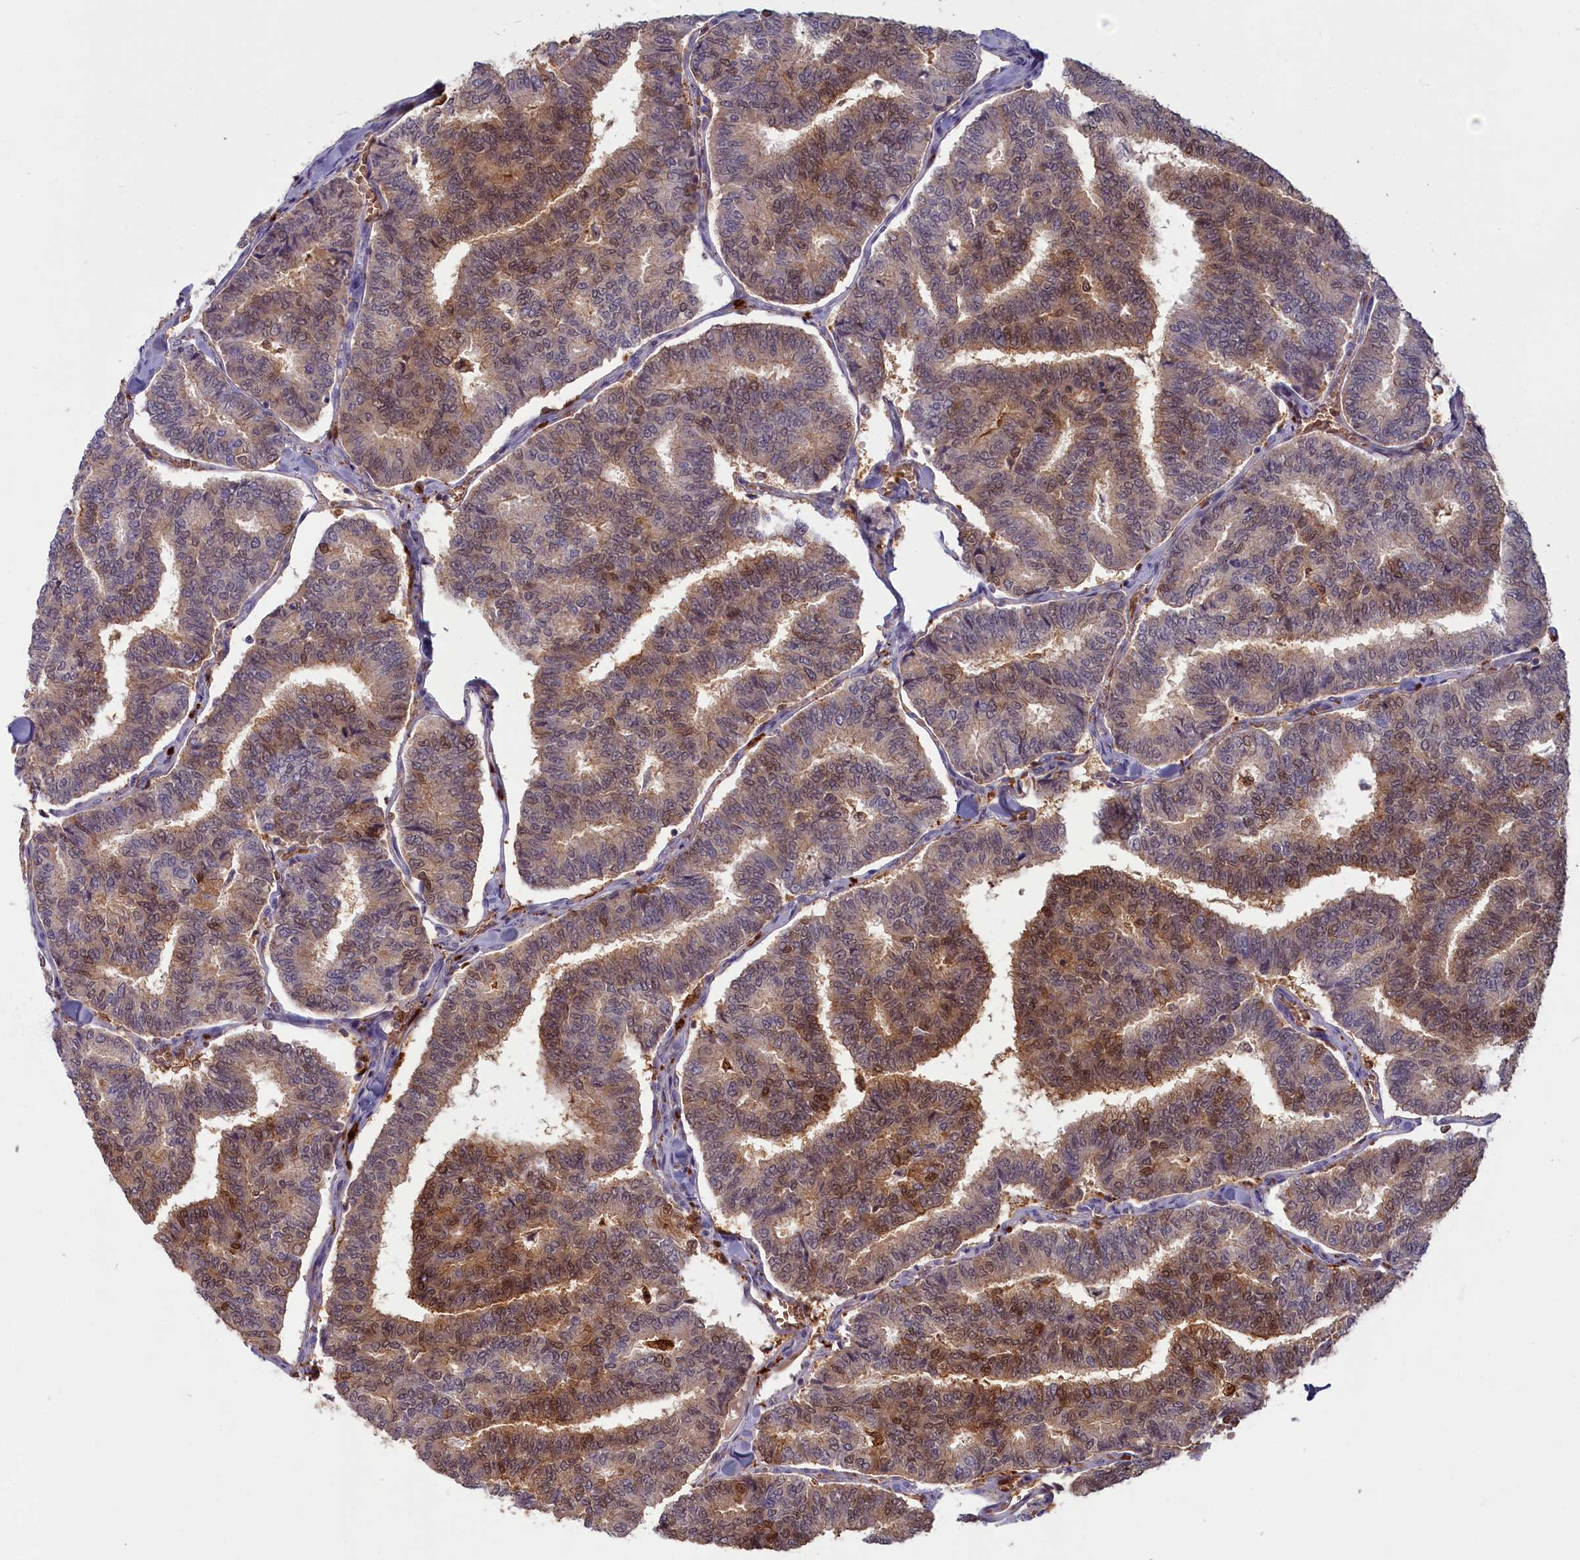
{"staining": {"intensity": "moderate", "quantity": "25%-75%", "location": "cytoplasmic/membranous,nuclear"}, "tissue": "thyroid cancer", "cell_type": "Tumor cells", "image_type": "cancer", "snomed": [{"axis": "morphology", "description": "Papillary adenocarcinoma, NOS"}, {"axis": "topography", "description": "Thyroid gland"}], "caption": "Thyroid cancer (papillary adenocarcinoma) was stained to show a protein in brown. There is medium levels of moderate cytoplasmic/membranous and nuclear staining in approximately 25%-75% of tumor cells. Immunohistochemistry (ihc) stains the protein in brown and the nuclei are stained blue.", "gene": "BLVRB", "patient": {"sex": "female", "age": 35}}